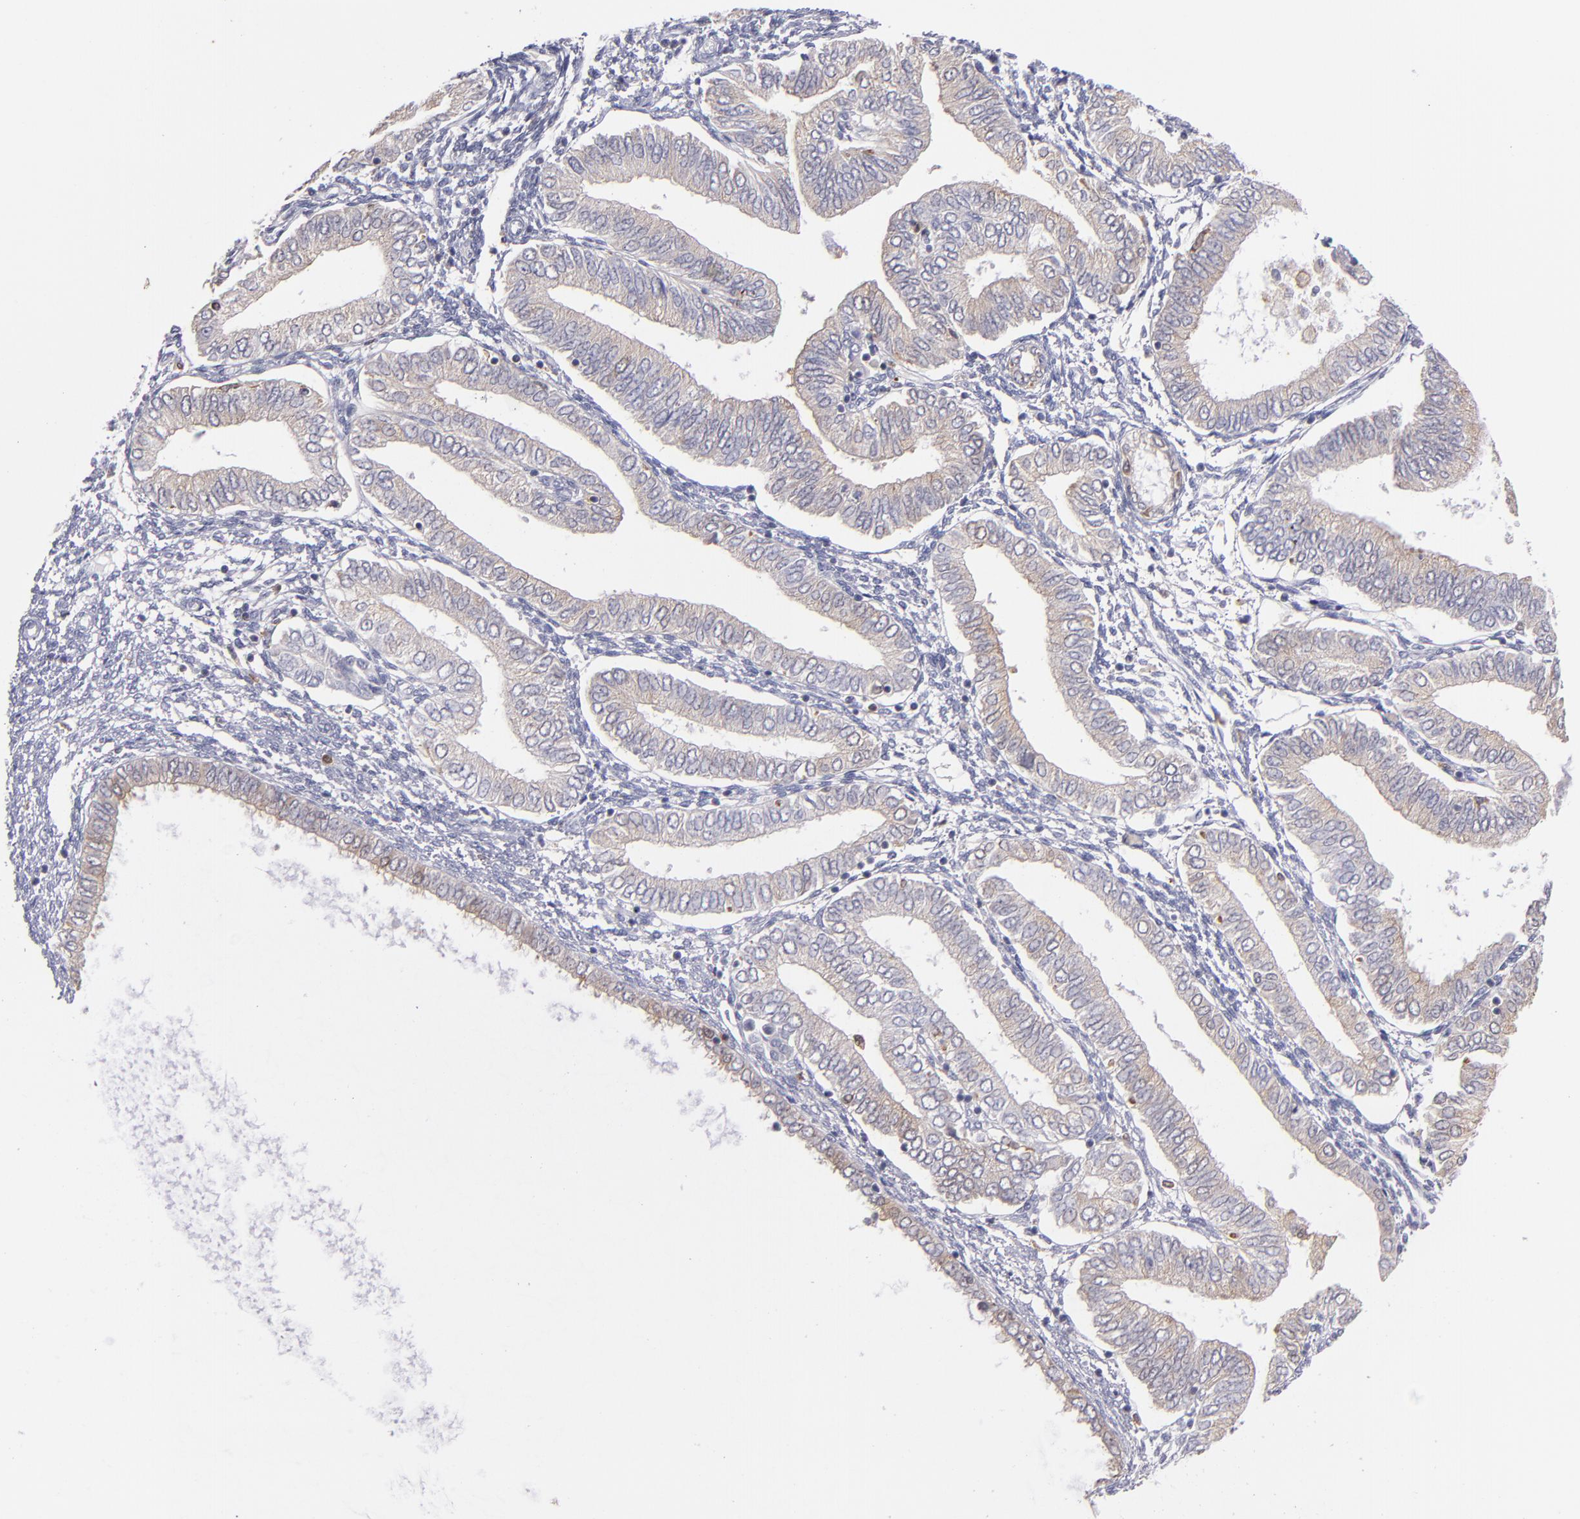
{"staining": {"intensity": "moderate", "quantity": "25%-75%", "location": "cytoplasmic/membranous"}, "tissue": "endometrial cancer", "cell_type": "Tumor cells", "image_type": "cancer", "snomed": [{"axis": "morphology", "description": "Adenocarcinoma, NOS"}, {"axis": "topography", "description": "Endometrium"}], "caption": "Immunohistochemical staining of adenocarcinoma (endometrial) reveals medium levels of moderate cytoplasmic/membranous protein expression in about 25%-75% of tumor cells. (DAB (3,3'-diaminobenzidine) = brown stain, brightfield microscopy at high magnification).", "gene": "PRKCD", "patient": {"sex": "female", "age": 51}}